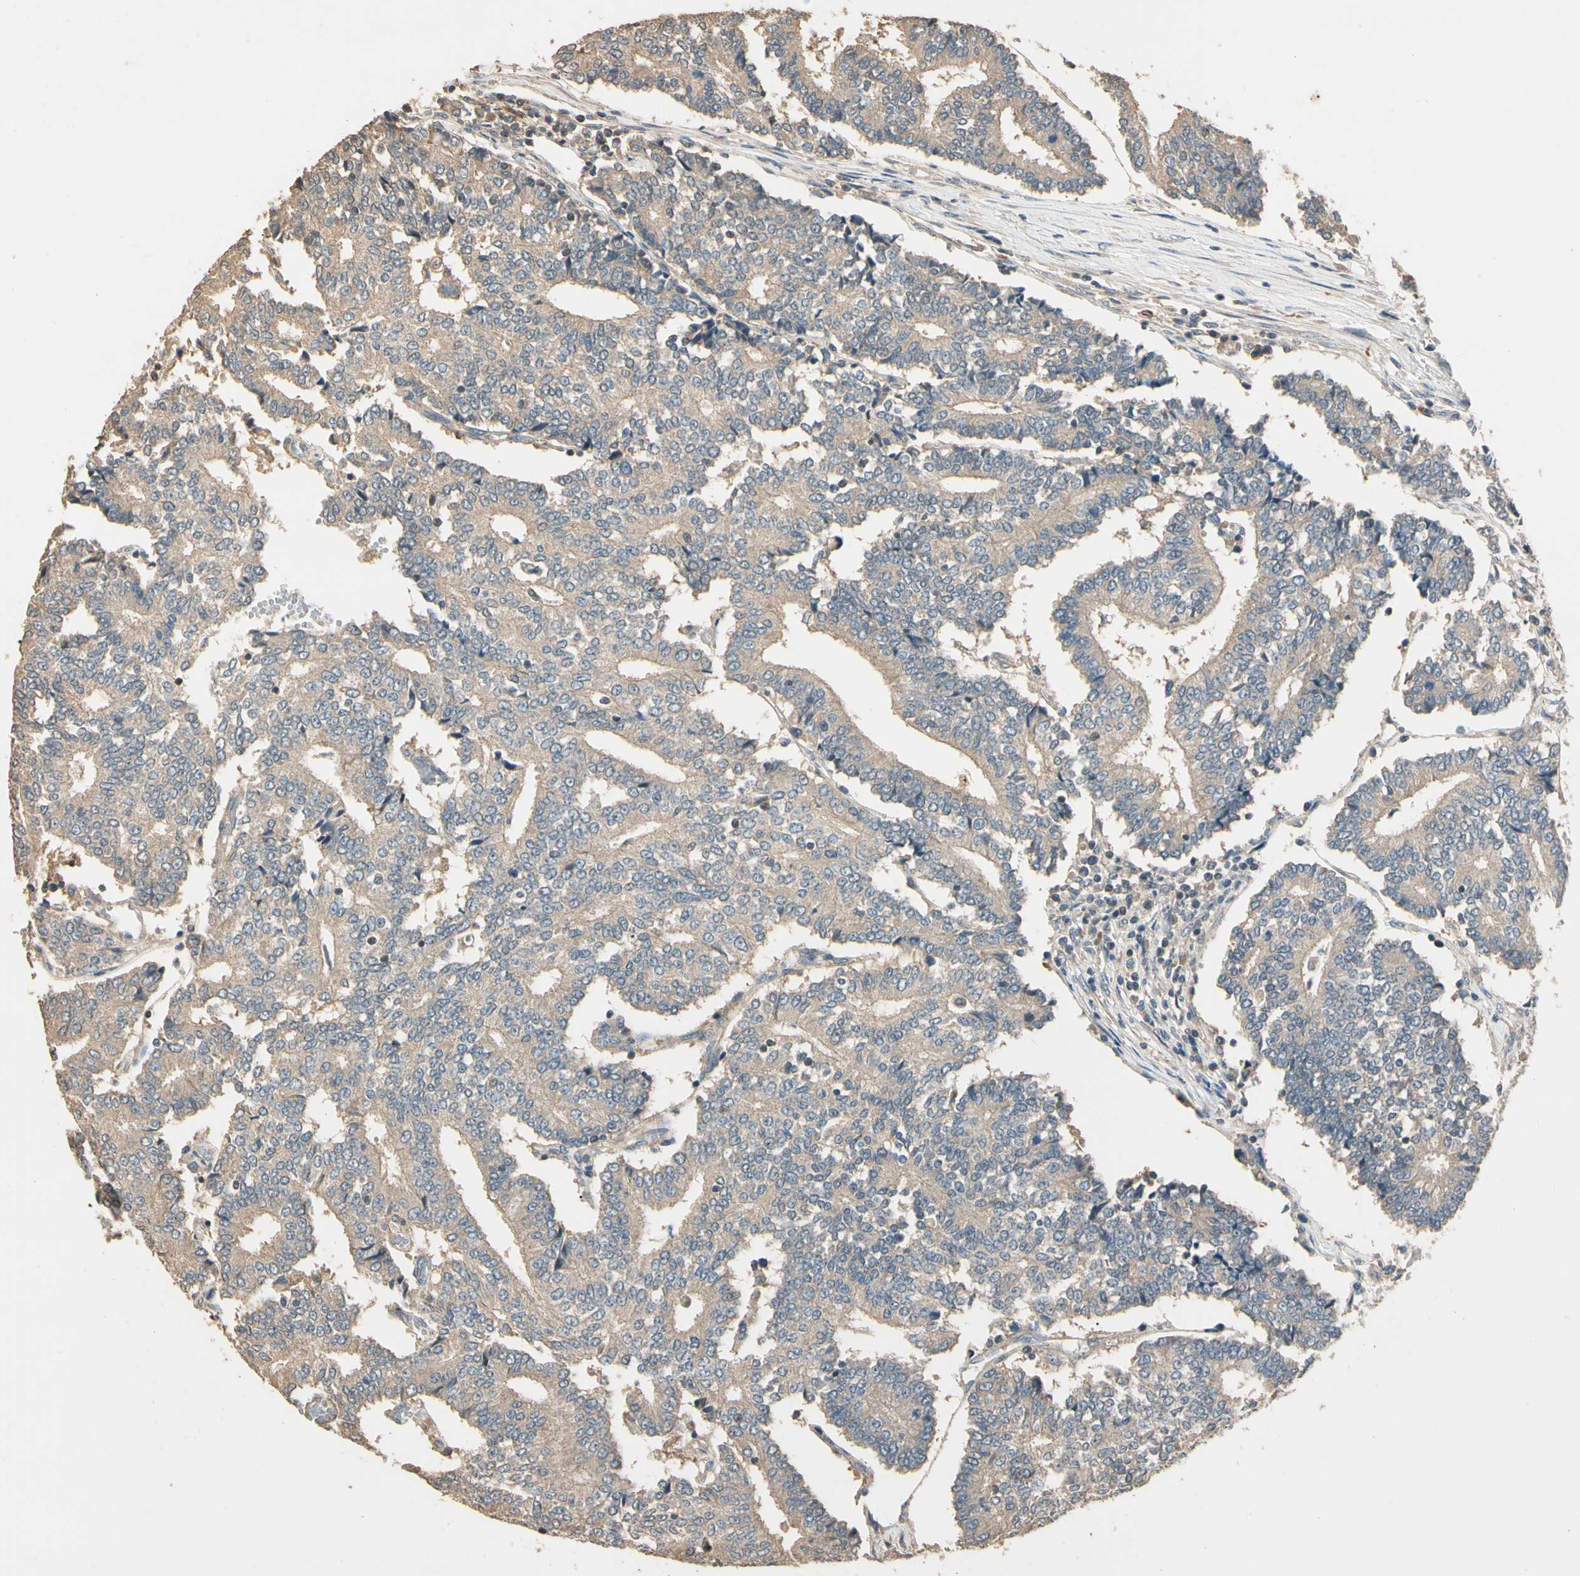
{"staining": {"intensity": "weak", "quantity": ">75%", "location": "cytoplasmic/membranous"}, "tissue": "prostate cancer", "cell_type": "Tumor cells", "image_type": "cancer", "snomed": [{"axis": "morphology", "description": "Adenocarcinoma, High grade"}, {"axis": "topography", "description": "Prostate"}], "caption": "IHC of human prostate cancer (adenocarcinoma (high-grade)) exhibits low levels of weak cytoplasmic/membranous positivity in approximately >75% of tumor cells.", "gene": "CDH6", "patient": {"sex": "male", "age": 55}}